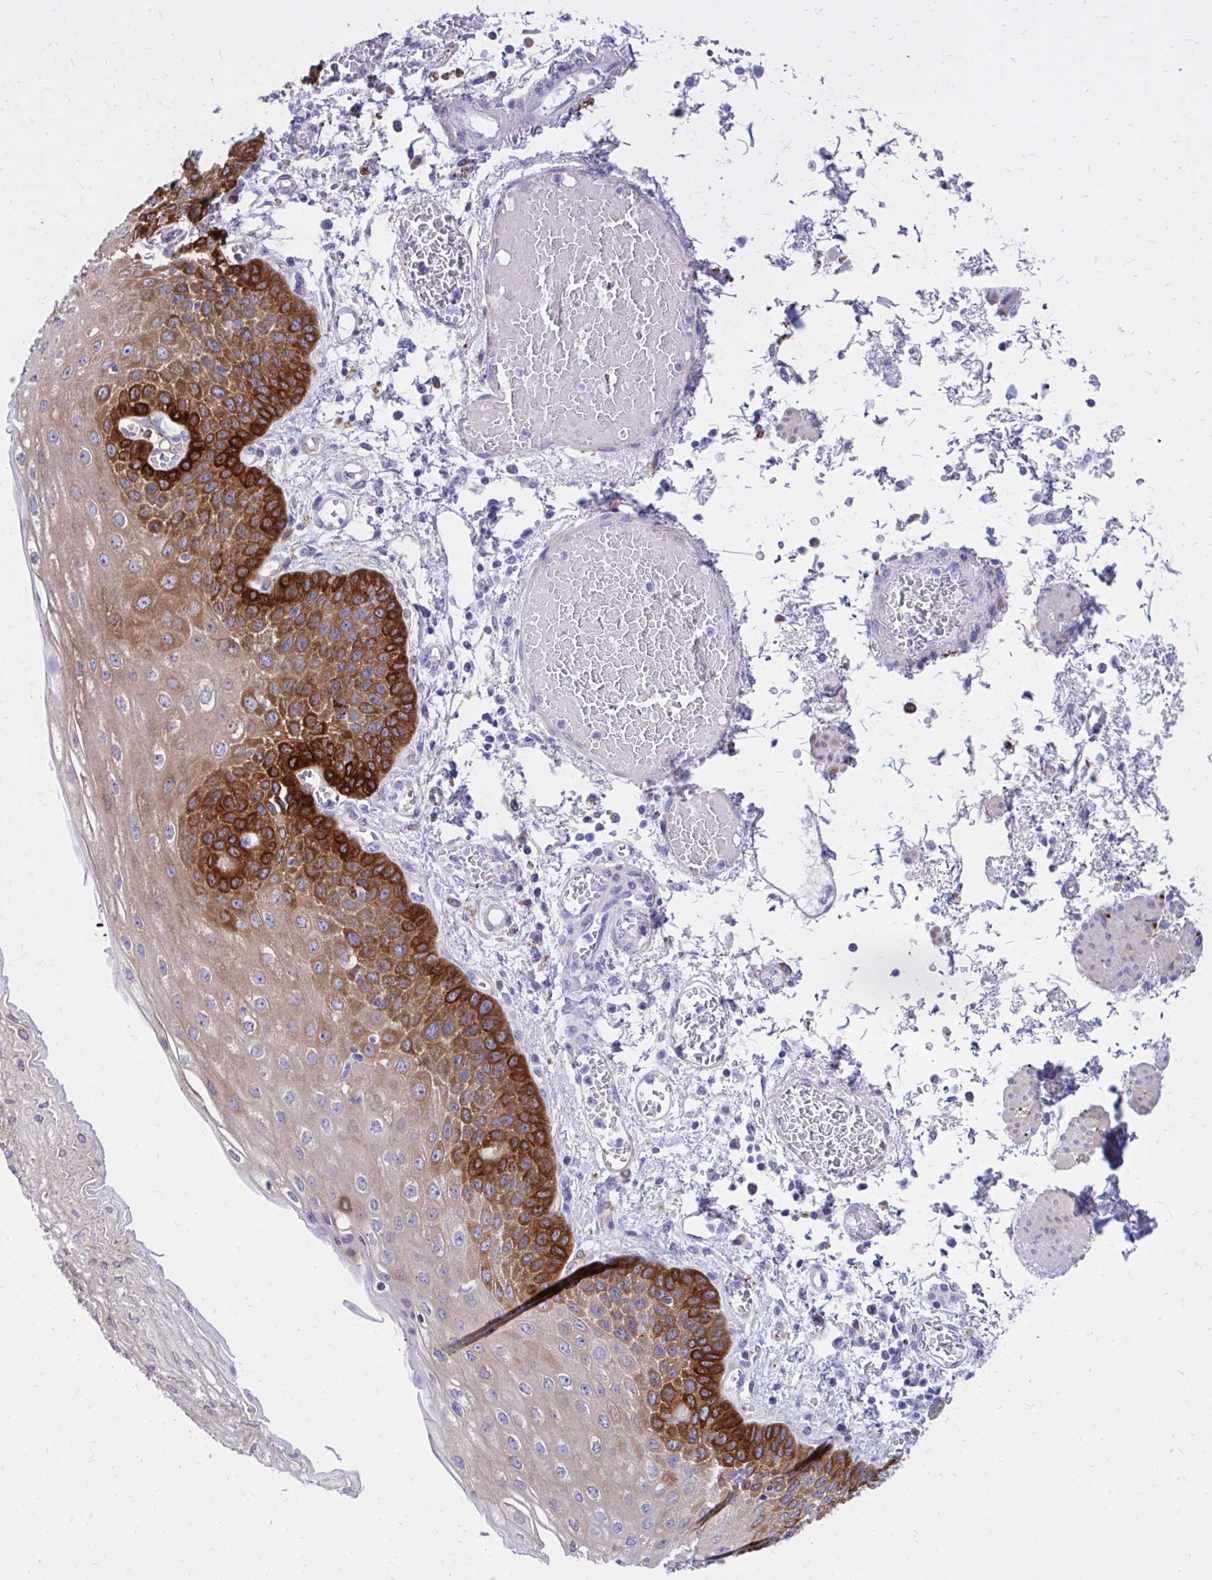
{"staining": {"intensity": "strong", "quantity": "25%-75%", "location": "cytoplasmic/membranous"}, "tissue": "esophagus", "cell_type": "Squamous epithelial cells", "image_type": "normal", "snomed": [{"axis": "morphology", "description": "Normal tissue, NOS"}, {"axis": "morphology", "description": "Adenocarcinoma, NOS"}, {"axis": "topography", "description": "Esophagus"}], "caption": "This micrograph exhibits normal esophagus stained with immunohistochemistry to label a protein in brown. The cytoplasmic/membranous of squamous epithelial cells show strong positivity for the protein. Nuclei are counter-stained blue.", "gene": "EPB41L1", "patient": {"sex": "male", "age": 81}}